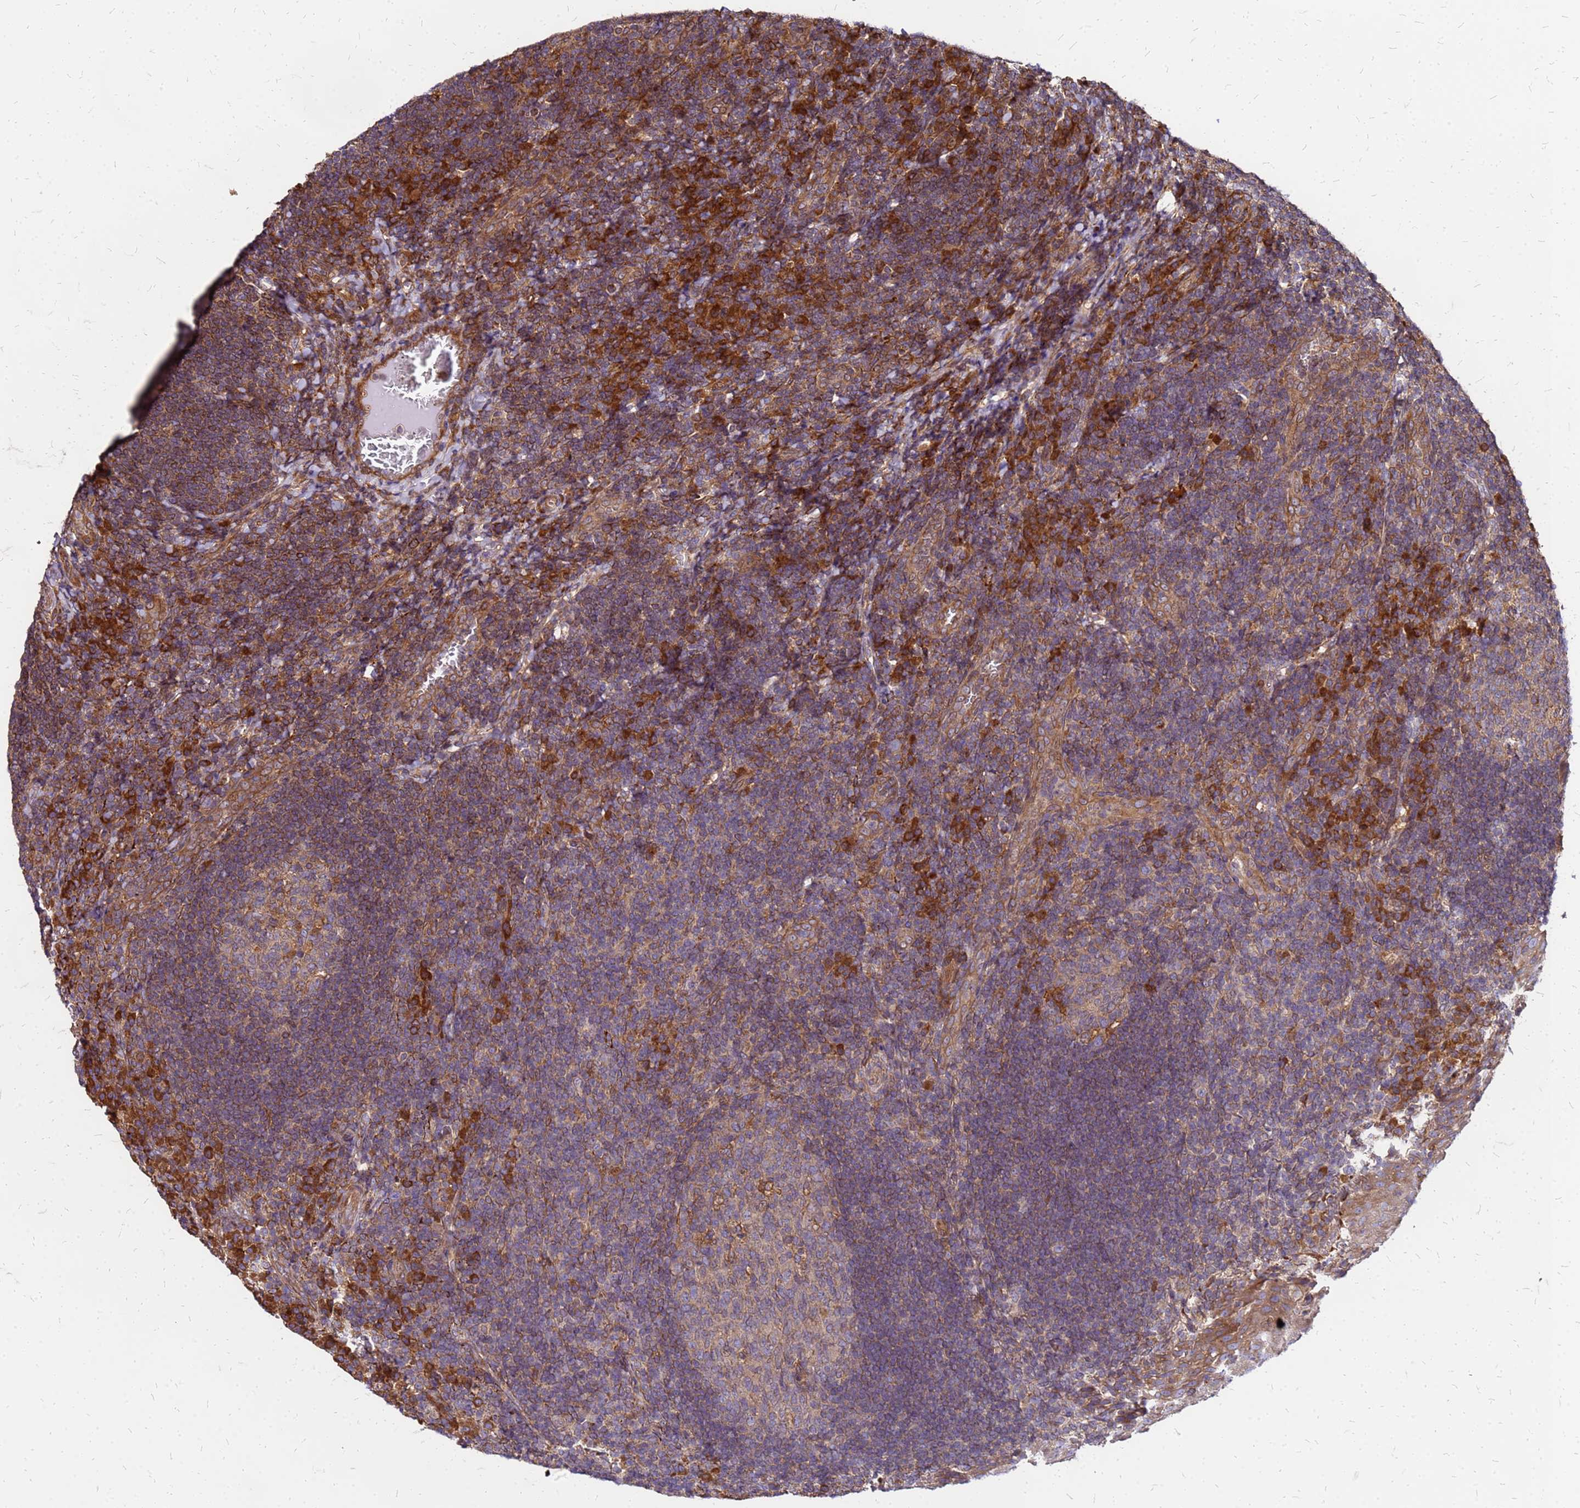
{"staining": {"intensity": "strong", "quantity": "<25%", "location": "cytoplasmic/membranous"}, "tissue": "tonsil", "cell_type": "Germinal center cells", "image_type": "normal", "snomed": [{"axis": "morphology", "description": "Normal tissue, NOS"}, {"axis": "topography", "description": "Tonsil"}], "caption": "A brown stain labels strong cytoplasmic/membranous expression of a protein in germinal center cells of unremarkable human tonsil. (brown staining indicates protein expression, while blue staining denotes nuclei).", "gene": "CYBC1", "patient": {"sex": "male", "age": 17}}